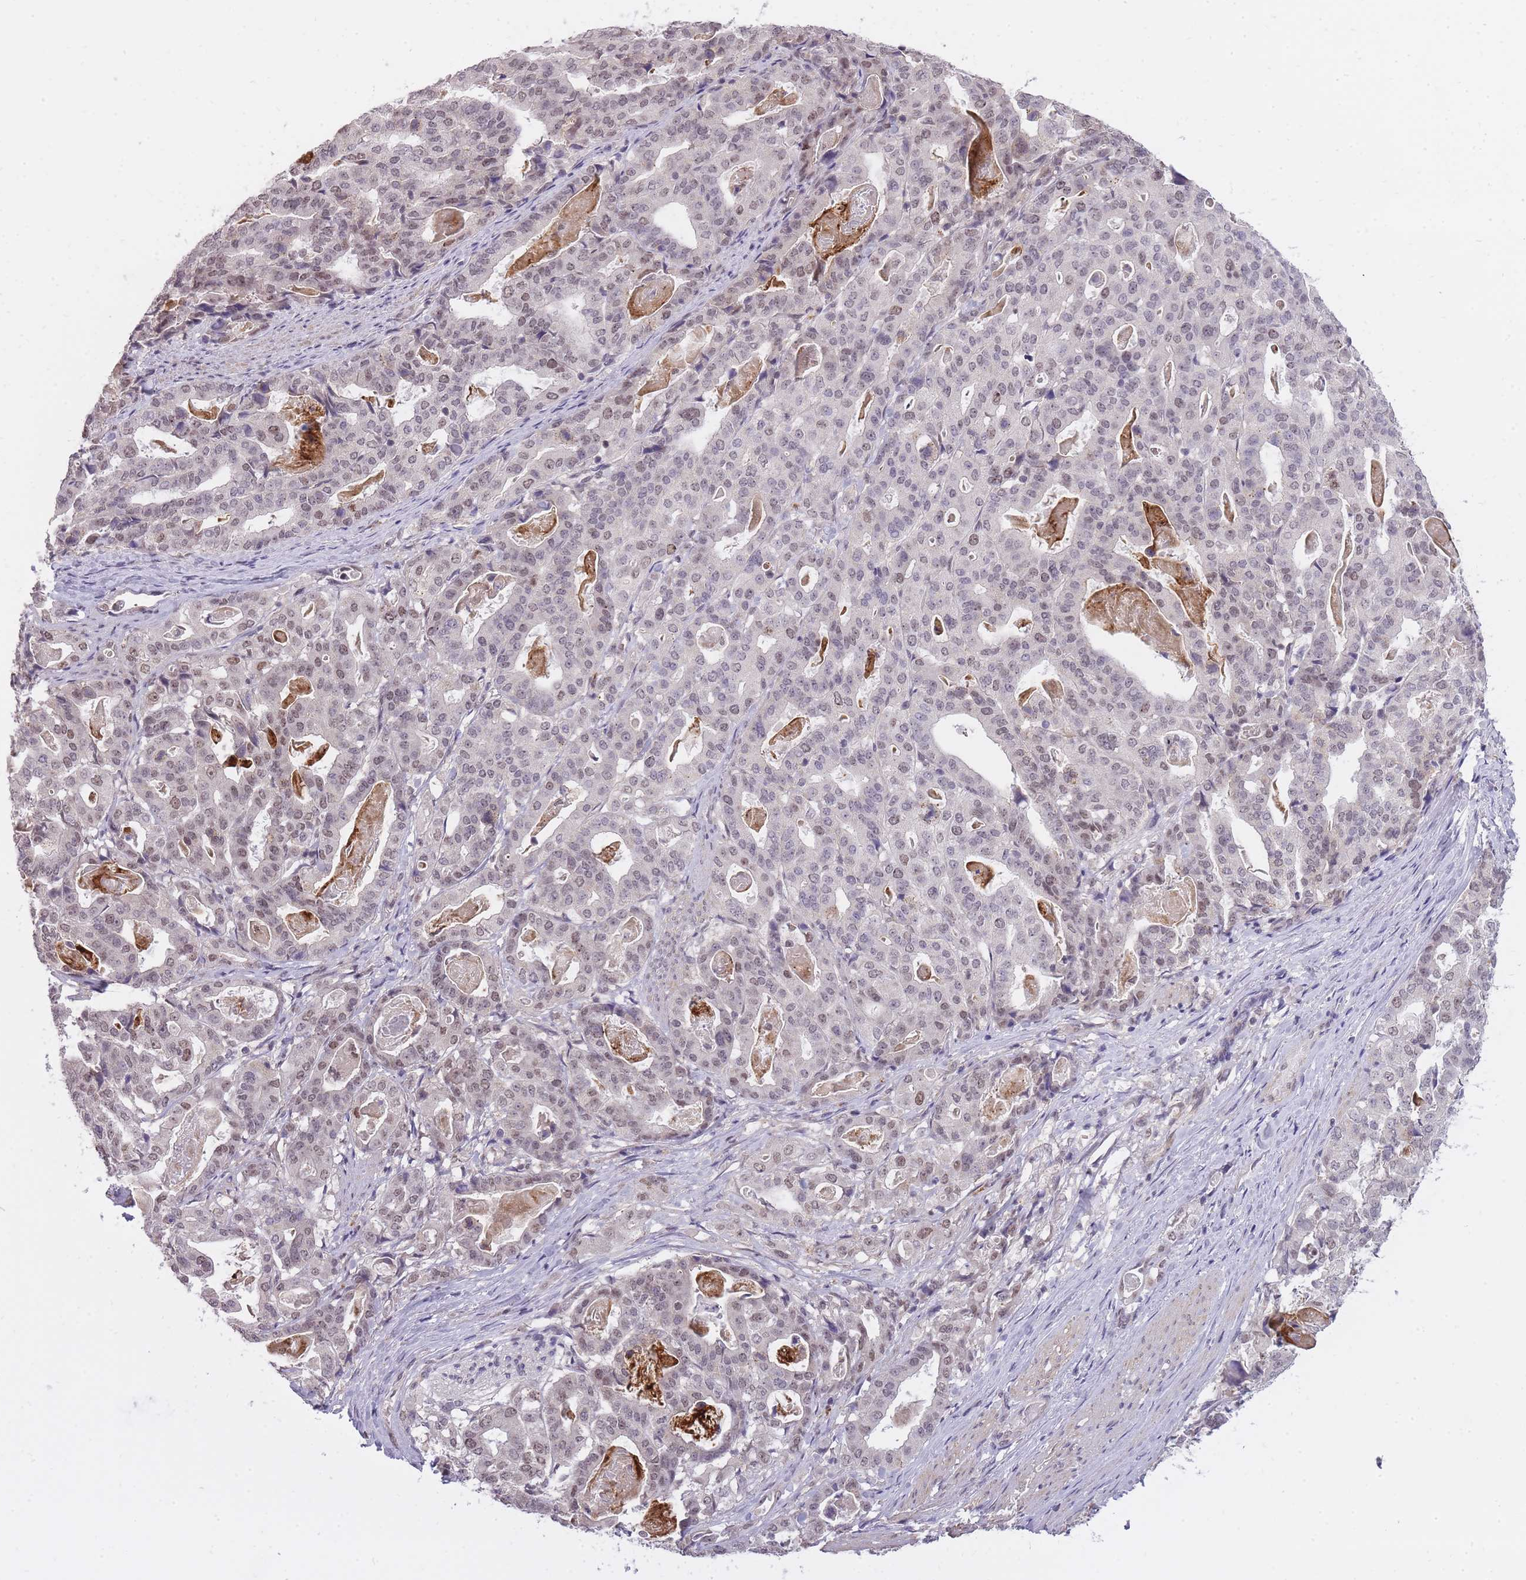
{"staining": {"intensity": "weak", "quantity": "25%-75%", "location": "nuclear"}, "tissue": "stomach cancer", "cell_type": "Tumor cells", "image_type": "cancer", "snomed": [{"axis": "morphology", "description": "Adenocarcinoma, NOS"}, {"axis": "topography", "description": "Stomach"}], "caption": "Immunohistochemical staining of human stomach adenocarcinoma shows weak nuclear protein expression in about 25%-75% of tumor cells.", "gene": "TIGD1", "patient": {"sex": "male", "age": 48}}